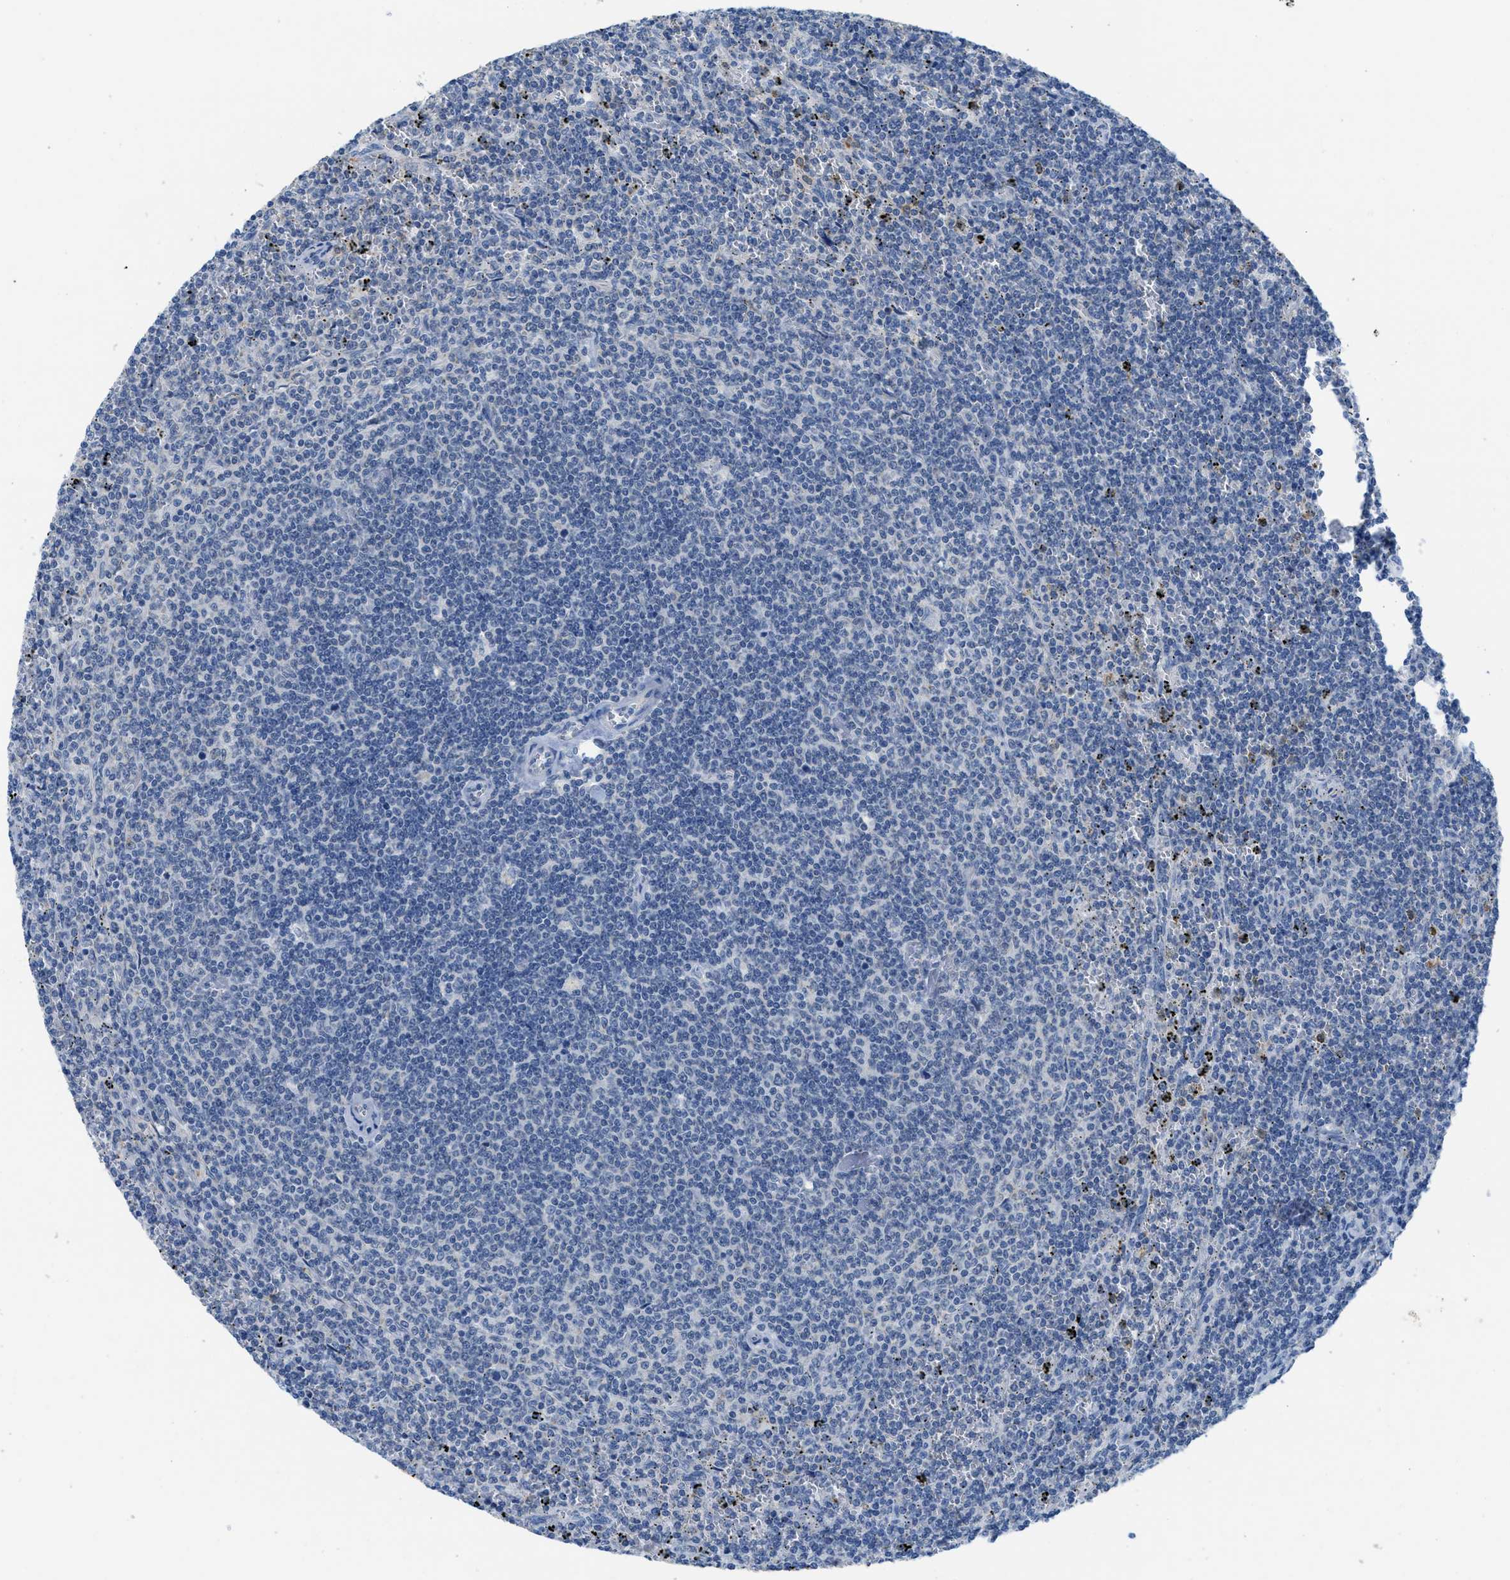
{"staining": {"intensity": "negative", "quantity": "none", "location": "none"}, "tissue": "lymphoma", "cell_type": "Tumor cells", "image_type": "cancer", "snomed": [{"axis": "morphology", "description": "Malignant lymphoma, non-Hodgkin's type, Low grade"}, {"axis": "topography", "description": "Spleen"}], "caption": "Immunohistochemistry micrograph of human lymphoma stained for a protein (brown), which shows no staining in tumor cells.", "gene": "PTDSS1", "patient": {"sex": "female", "age": 50}}